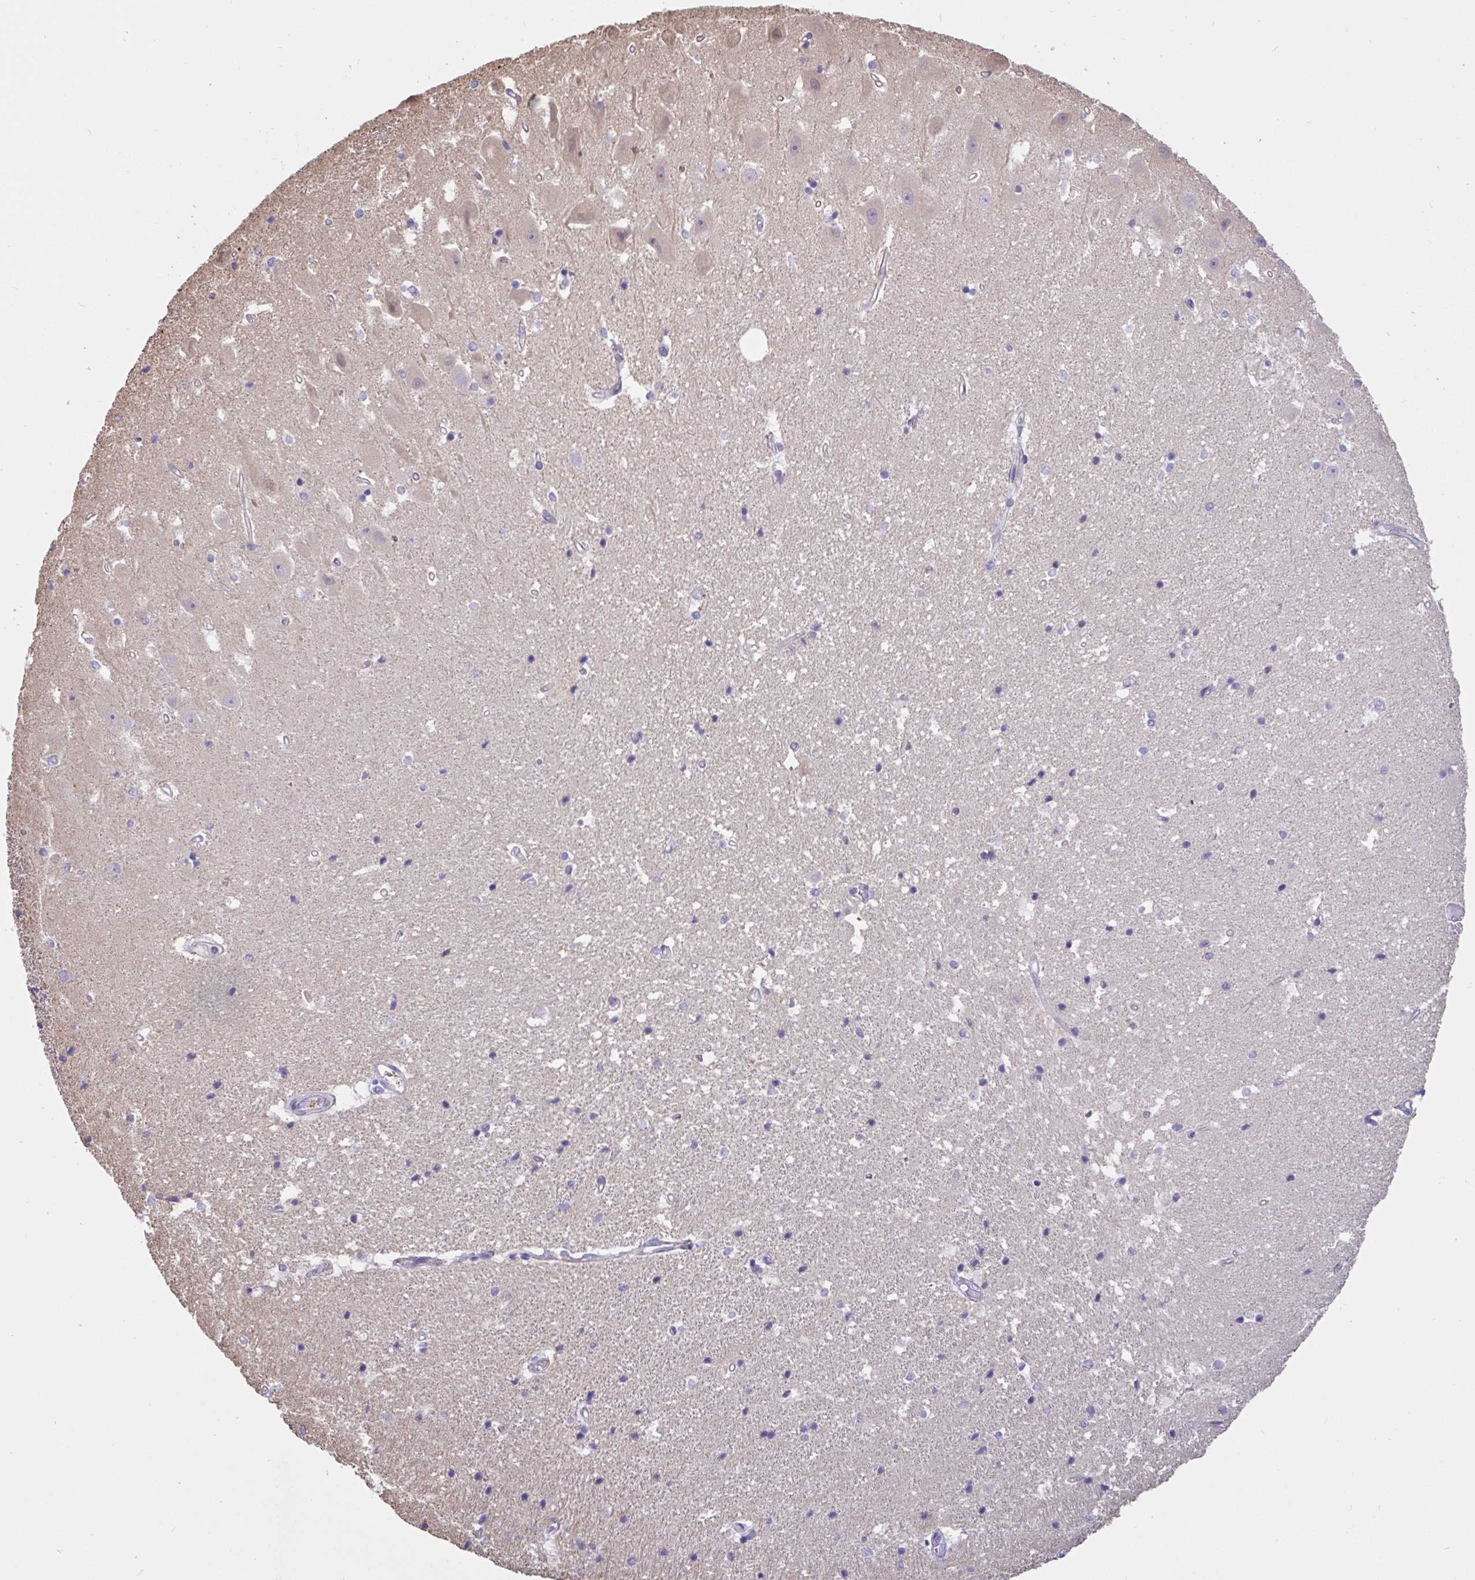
{"staining": {"intensity": "negative", "quantity": "none", "location": "none"}, "tissue": "hippocampus", "cell_type": "Glial cells", "image_type": "normal", "snomed": [{"axis": "morphology", "description": "Normal tissue, NOS"}, {"axis": "topography", "description": "Hippocampus"}], "caption": "High magnification brightfield microscopy of benign hippocampus stained with DAB (3,3'-diaminobenzidine) (brown) and counterstained with hematoxylin (blue): glial cells show no significant expression.", "gene": "RPL22L1", "patient": {"sex": "male", "age": 63}}